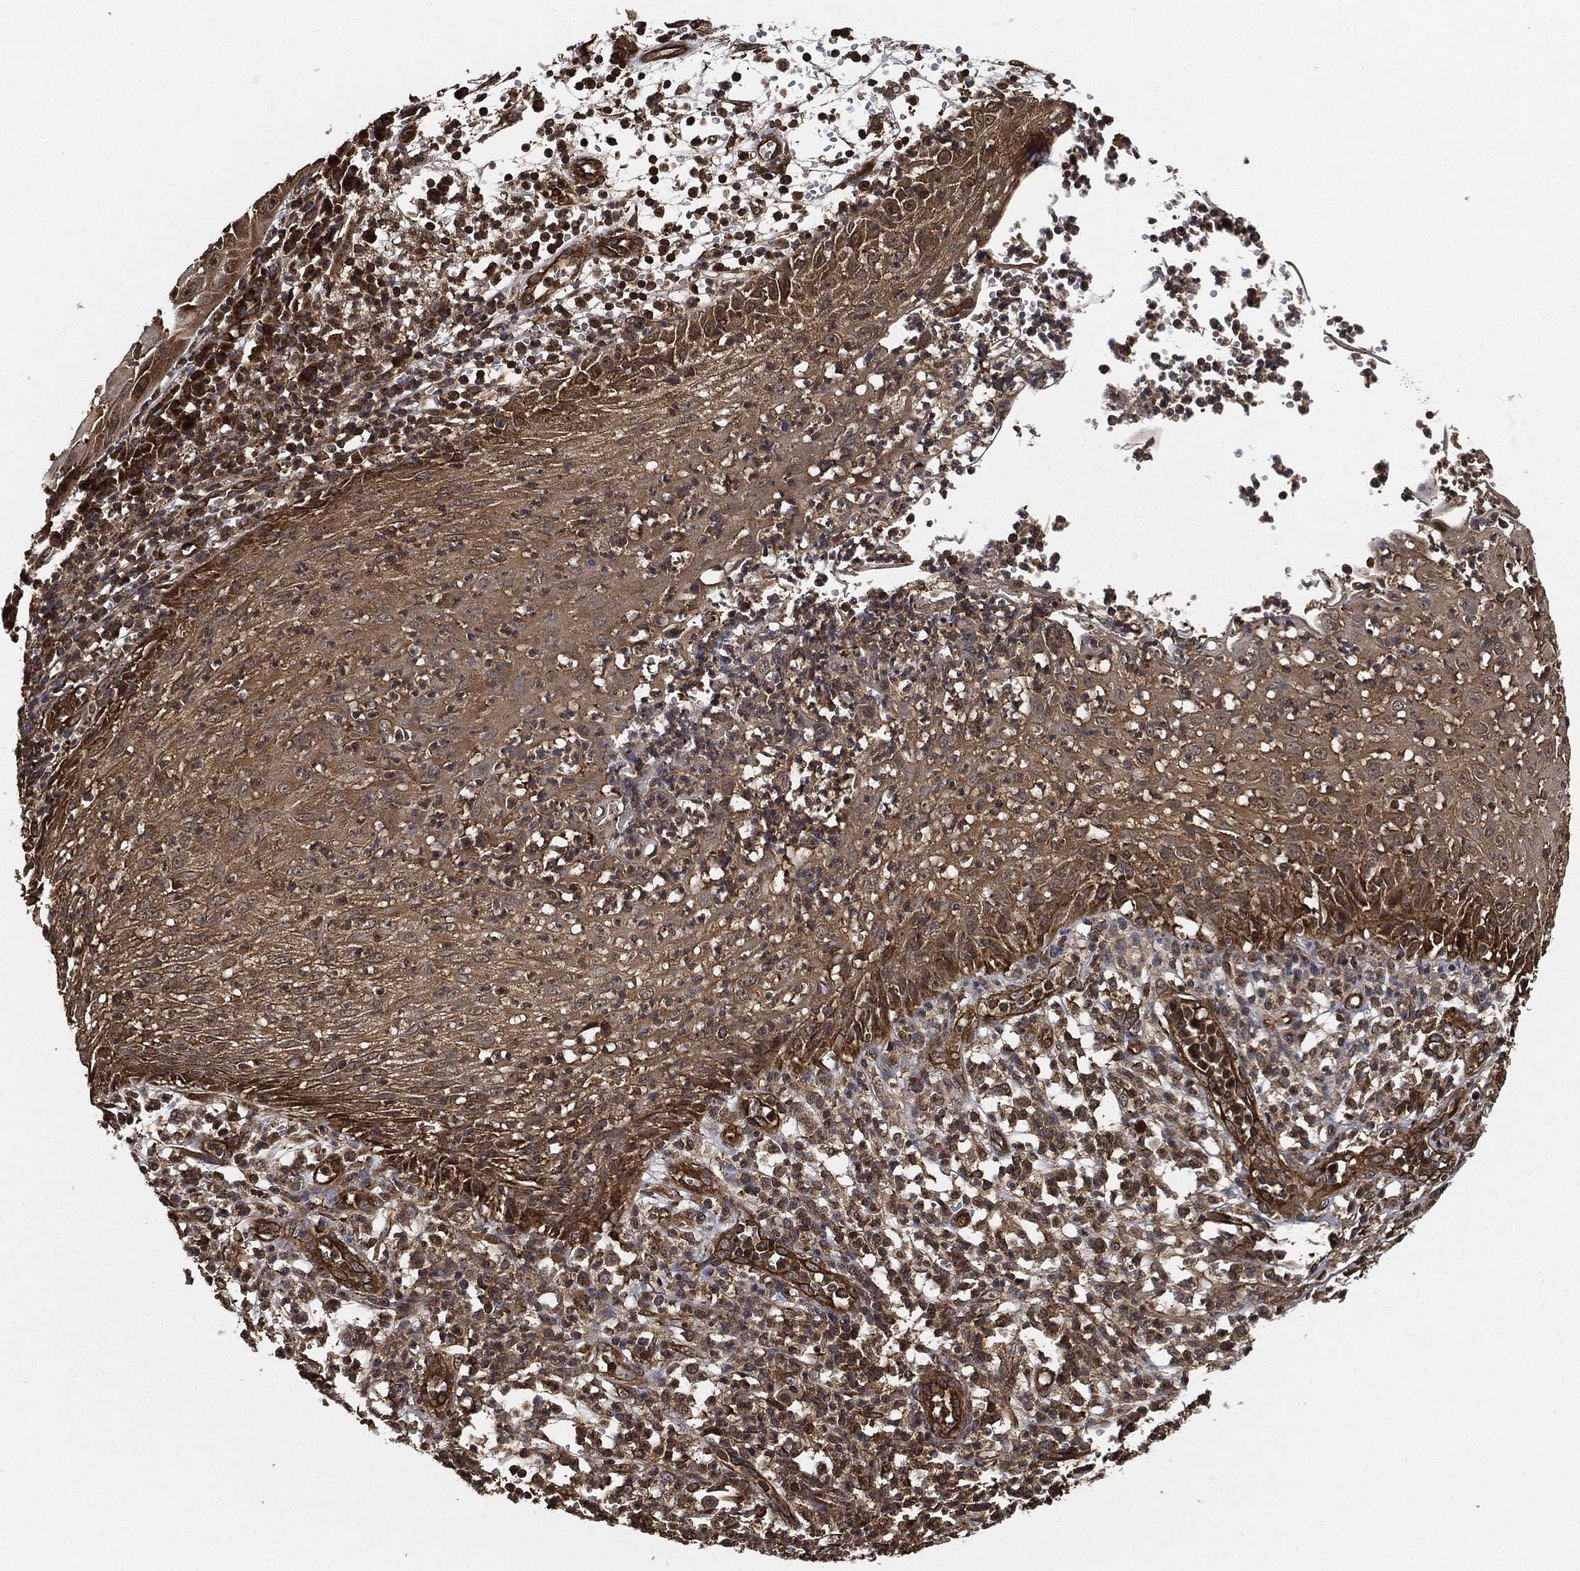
{"staining": {"intensity": "moderate", "quantity": ">75%", "location": "cytoplasmic/membranous"}, "tissue": "skin cancer", "cell_type": "Tumor cells", "image_type": "cancer", "snomed": [{"axis": "morphology", "description": "Normal tissue, NOS"}, {"axis": "morphology", "description": "Squamous cell carcinoma, NOS"}, {"axis": "topography", "description": "Skin"}], "caption": "Brown immunohistochemical staining in human squamous cell carcinoma (skin) shows moderate cytoplasmic/membranous positivity in about >75% of tumor cells.", "gene": "CEP290", "patient": {"sex": "male", "age": 79}}